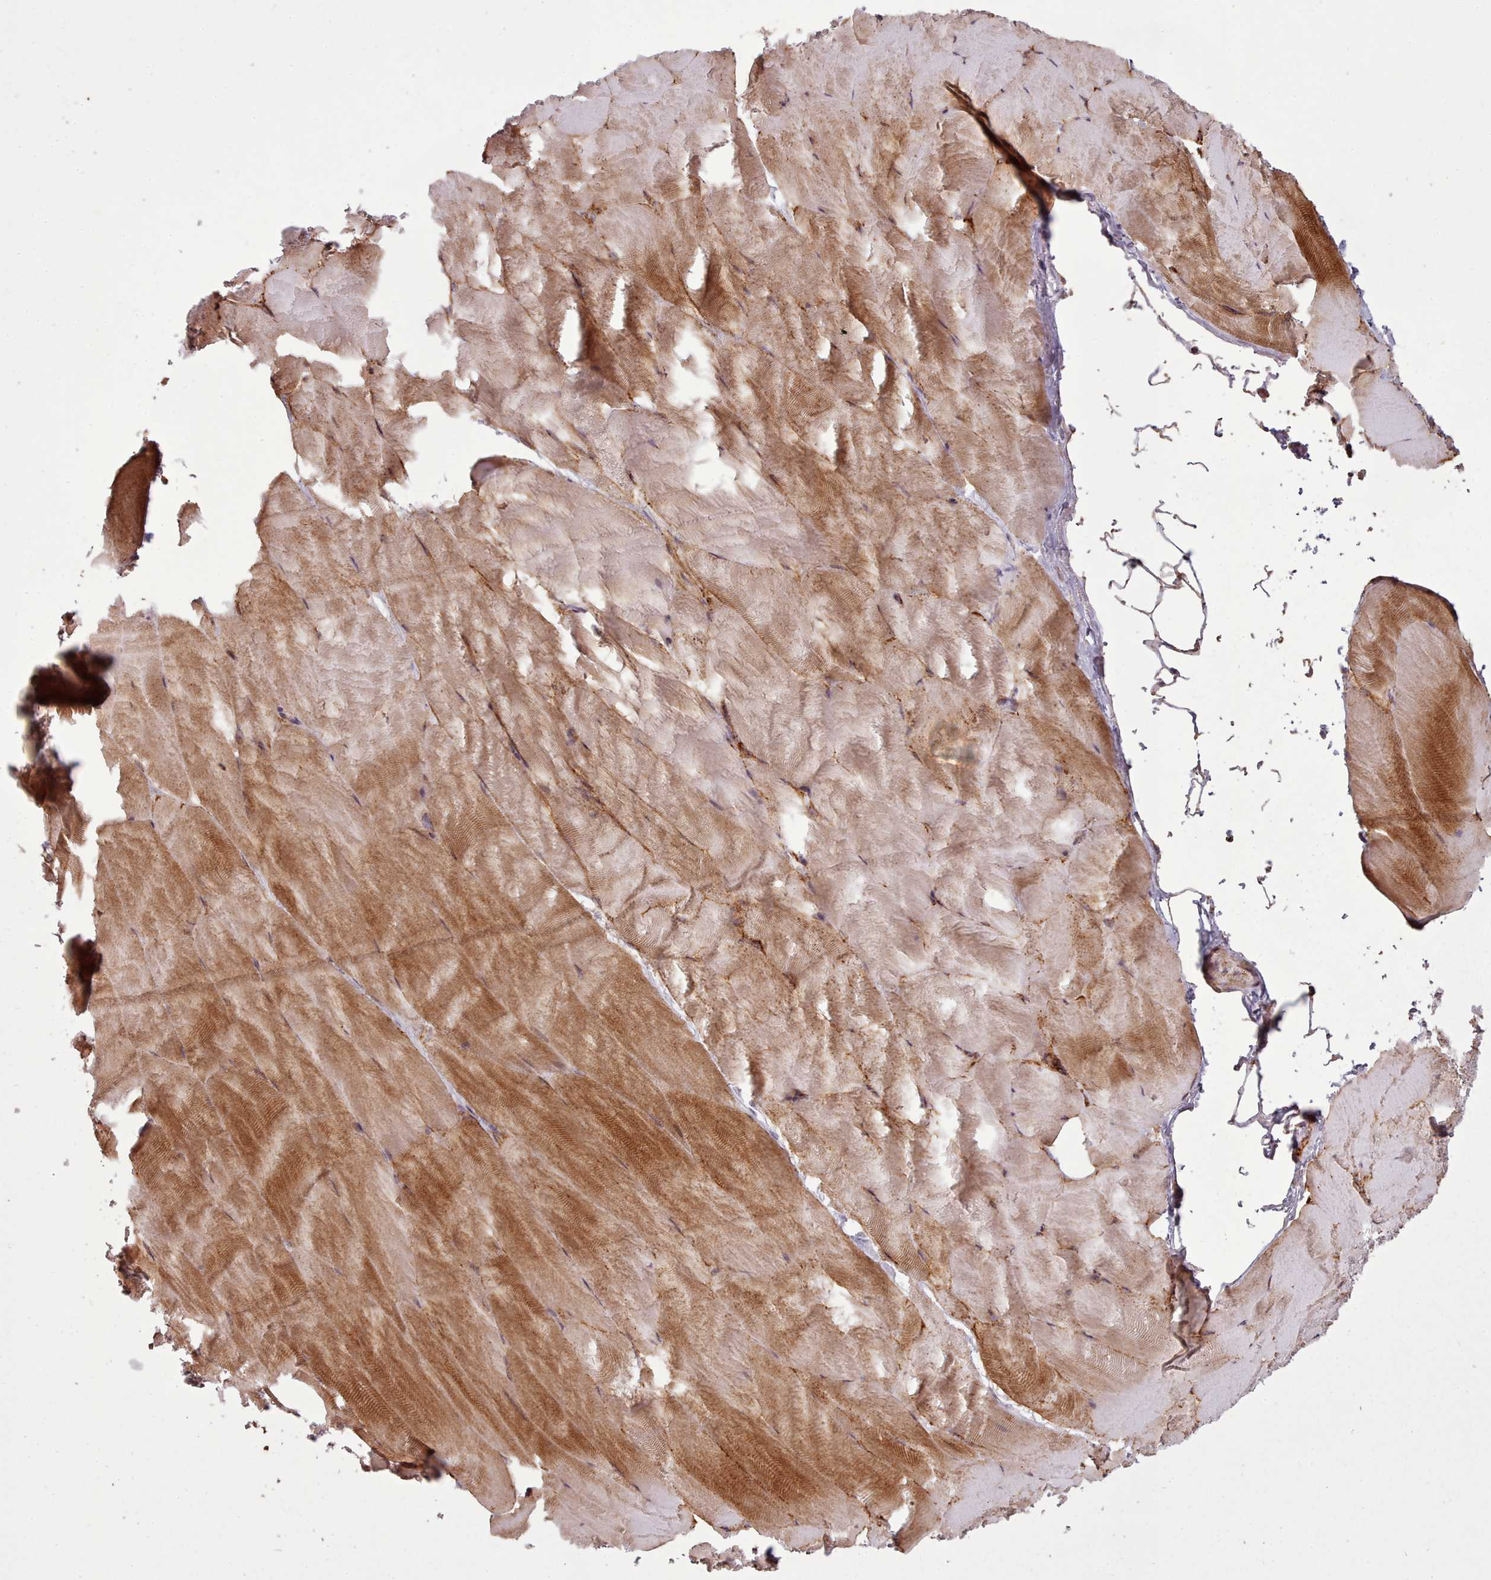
{"staining": {"intensity": "moderate", "quantity": "25%-75%", "location": "cytoplasmic/membranous,nuclear"}, "tissue": "skeletal muscle", "cell_type": "Myocytes", "image_type": "normal", "snomed": [{"axis": "morphology", "description": "Normal tissue, NOS"}, {"axis": "topography", "description": "Skeletal muscle"}], "caption": "Immunohistochemical staining of unremarkable skeletal muscle demonstrates medium levels of moderate cytoplasmic/membranous,nuclear expression in approximately 25%-75% of myocytes. Immunohistochemistry (ihc) stains the protein in brown and the nuclei are stained blue.", "gene": "ZMYM4", "patient": {"sex": "female", "age": 64}}